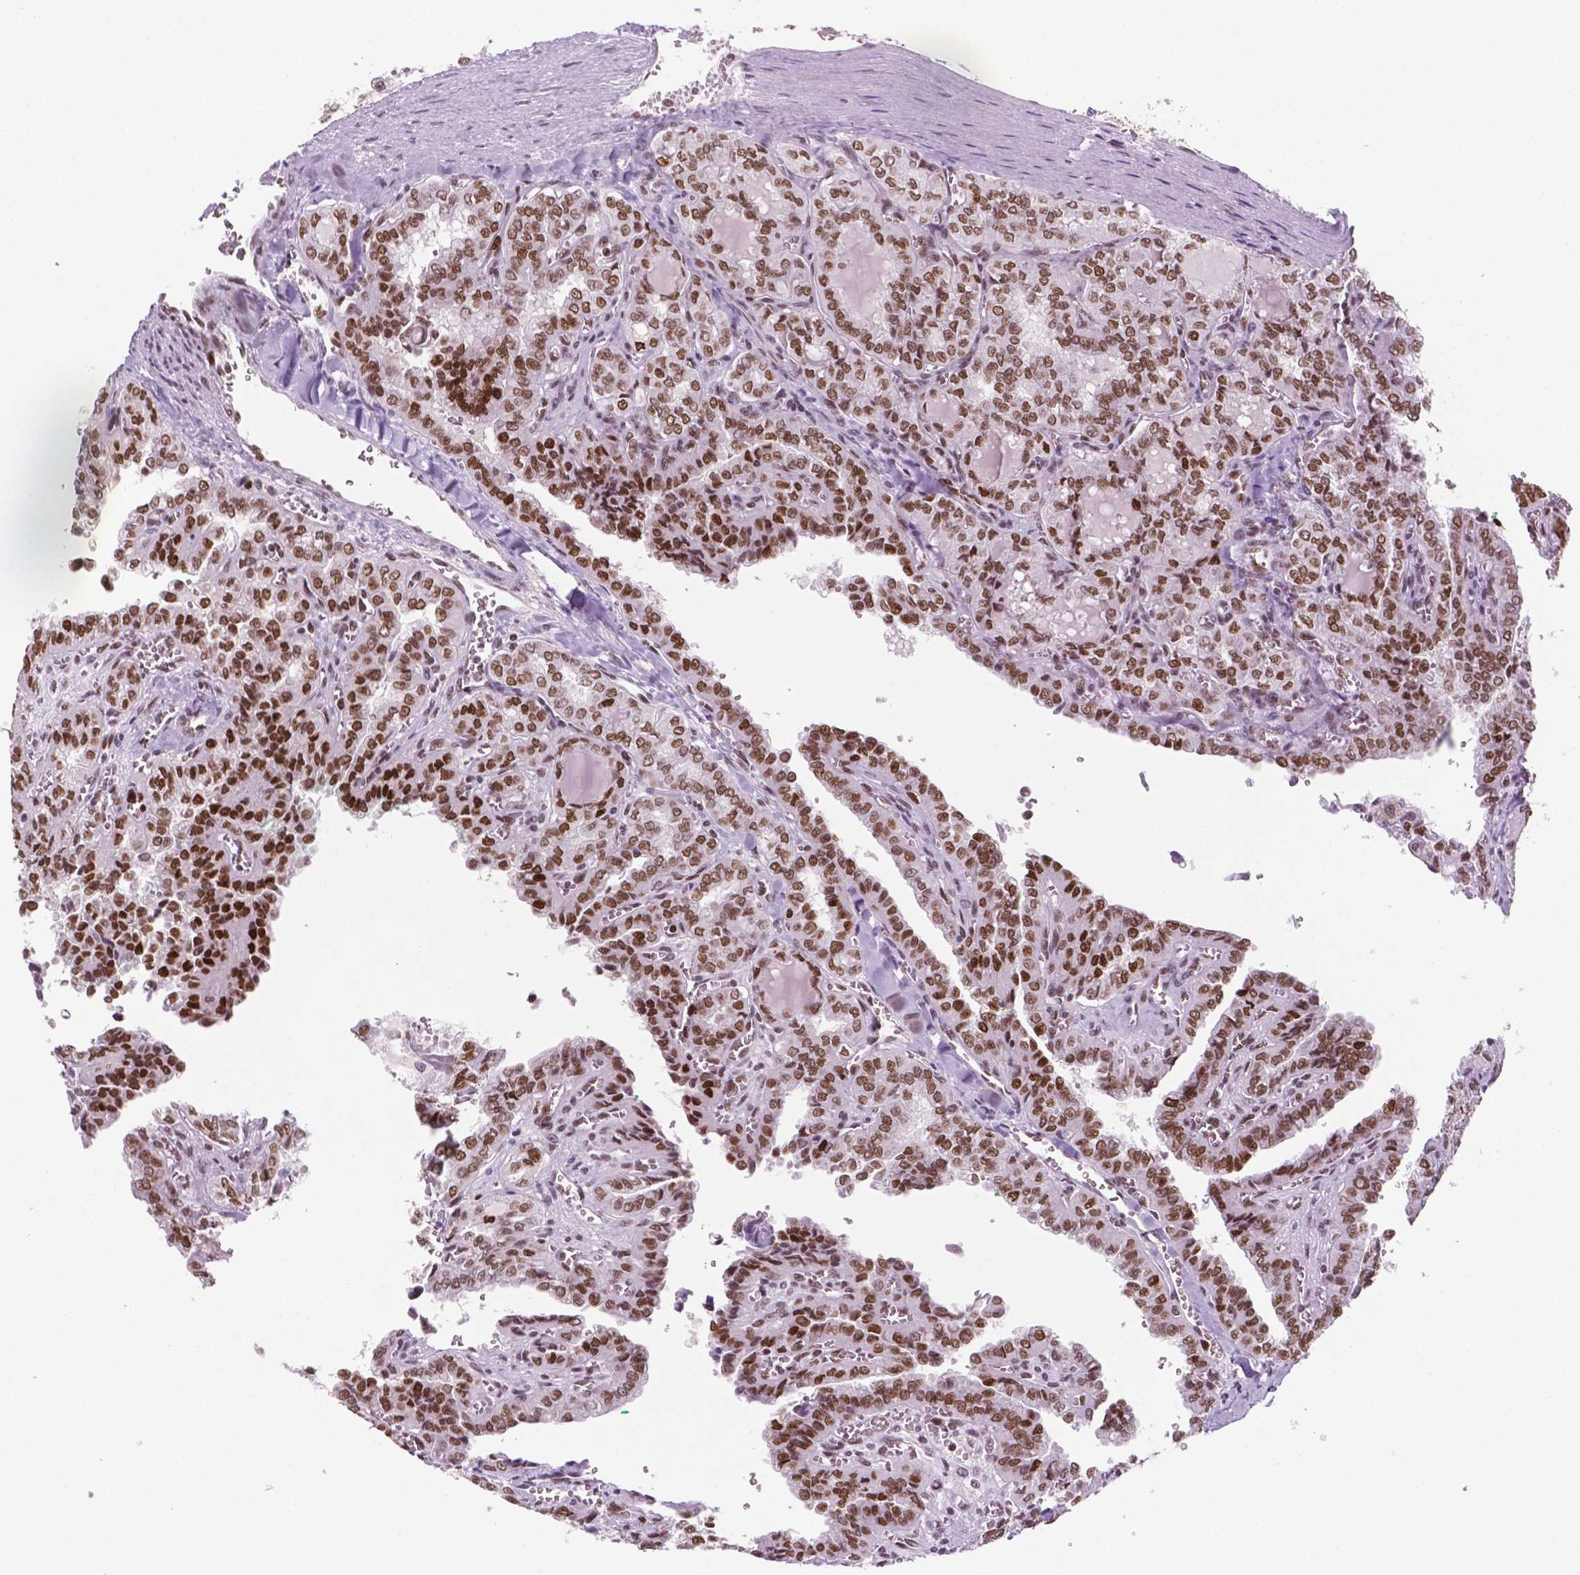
{"staining": {"intensity": "strong", "quantity": ">75%", "location": "nuclear"}, "tissue": "thyroid cancer", "cell_type": "Tumor cells", "image_type": "cancer", "snomed": [{"axis": "morphology", "description": "Papillary adenocarcinoma, NOS"}, {"axis": "topography", "description": "Thyroid gland"}], "caption": "Protein staining of thyroid cancer (papillary adenocarcinoma) tissue displays strong nuclear staining in approximately >75% of tumor cells.", "gene": "MSH6", "patient": {"sex": "female", "age": 41}}